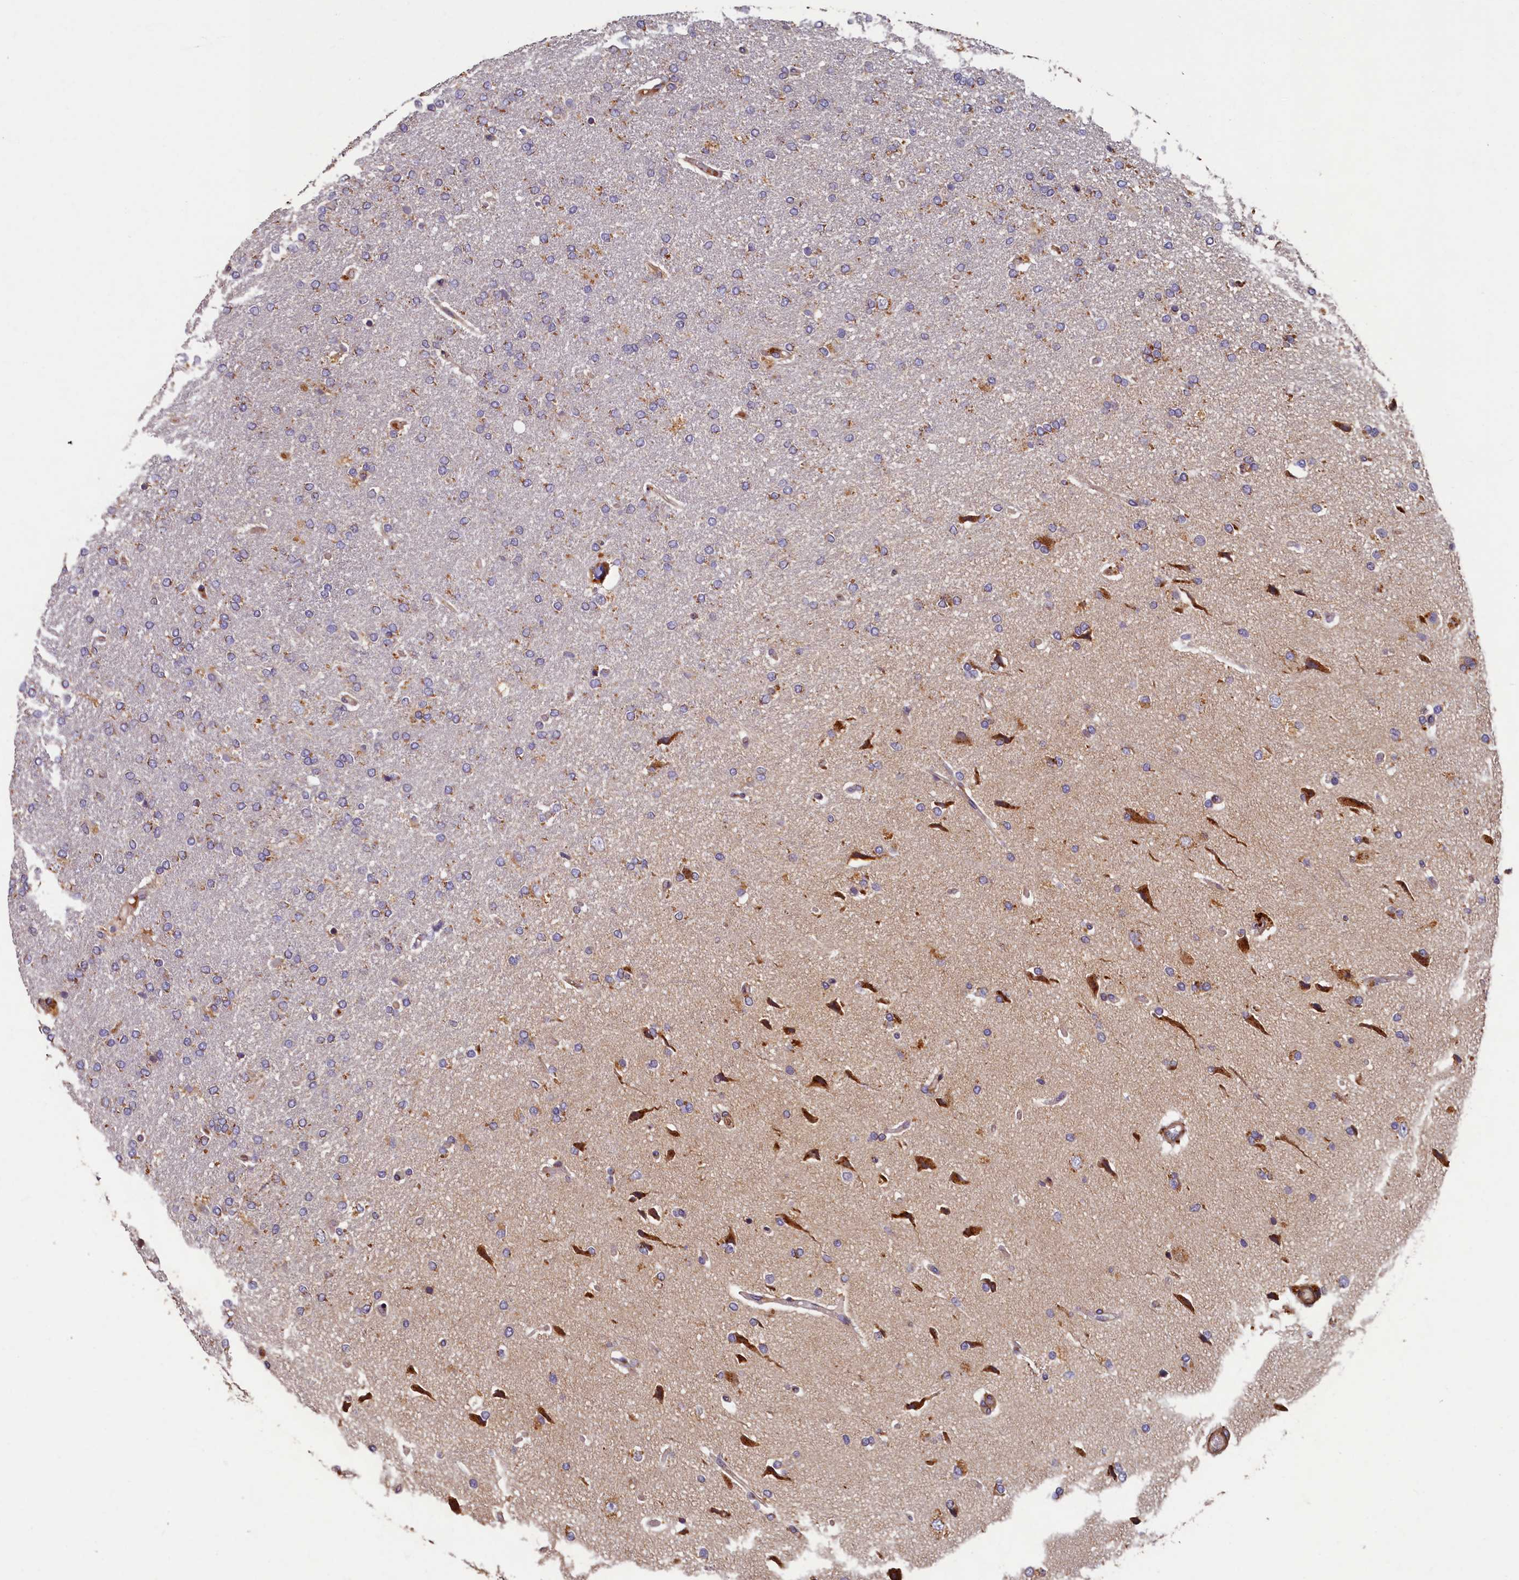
{"staining": {"intensity": "weak", "quantity": "25%-75%", "location": "cytoplasmic/membranous"}, "tissue": "glioma", "cell_type": "Tumor cells", "image_type": "cancer", "snomed": [{"axis": "morphology", "description": "Glioma, malignant, High grade"}, {"axis": "topography", "description": "Brain"}], "caption": "Human glioma stained for a protein (brown) demonstrates weak cytoplasmic/membranous positive expression in about 25%-75% of tumor cells.", "gene": "TMEM181", "patient": {"sex": "male", "age": 72}}